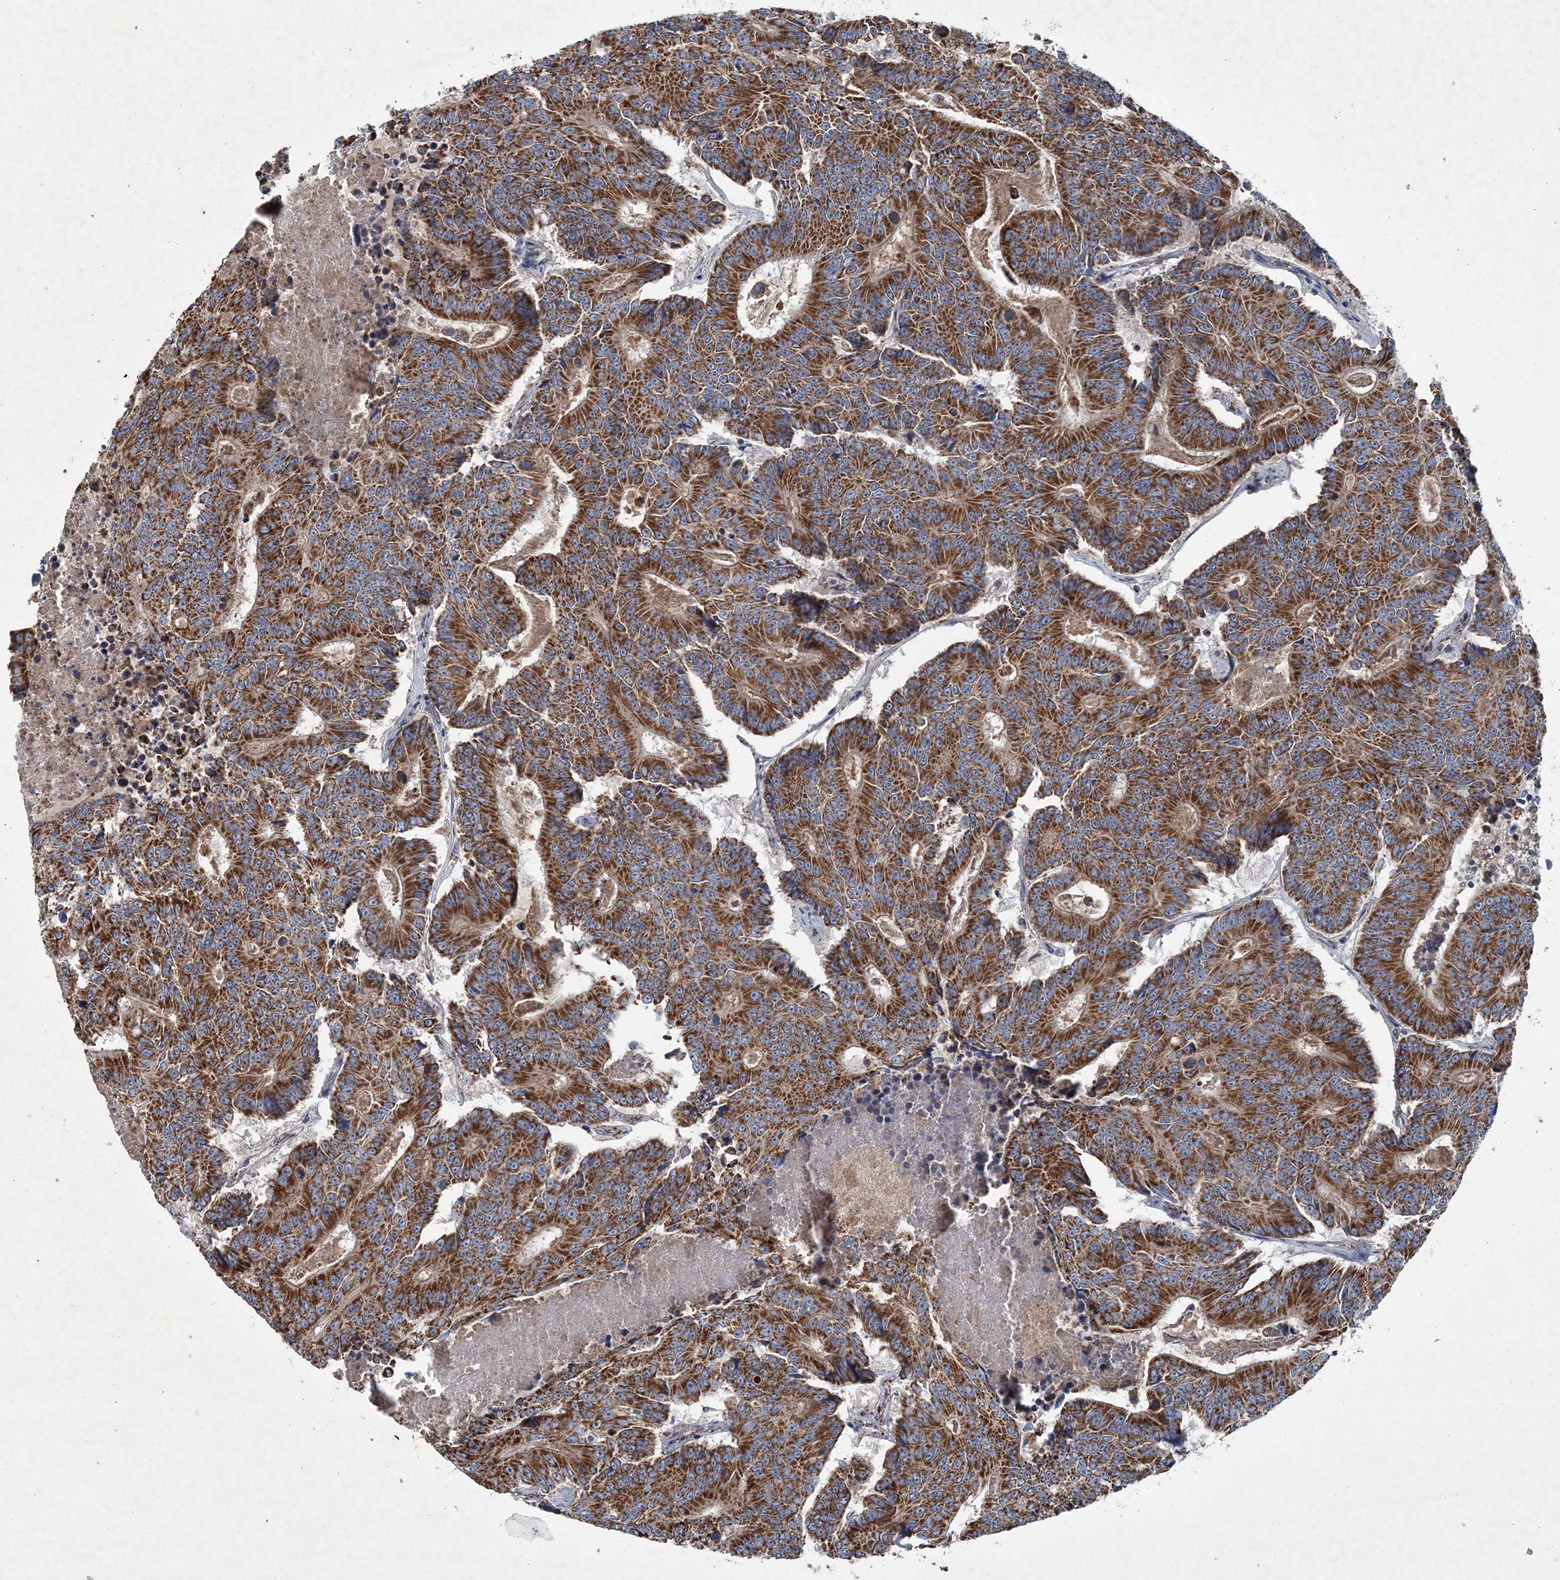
{"staining": {"intensity": "strong", "quantity": ">75%", "location": "cytoplasmic/membranous"}, "tissue": "colorectal cancer", "cell_type": "Tumor cells", "image_type": "cancer", "snomed": [{"axis": "morphology", "description": "Adenocarcinoma, NOS"}, {"axis": "topography", "description": "Colon"}], "caption": "Colorectal adenocarcinoma tissue displays strong cytoplasmic/membranous positivity in about >75% of tumor cells", "gene": "SPAG16", "patient": {"sex": "male", "age": 83}}